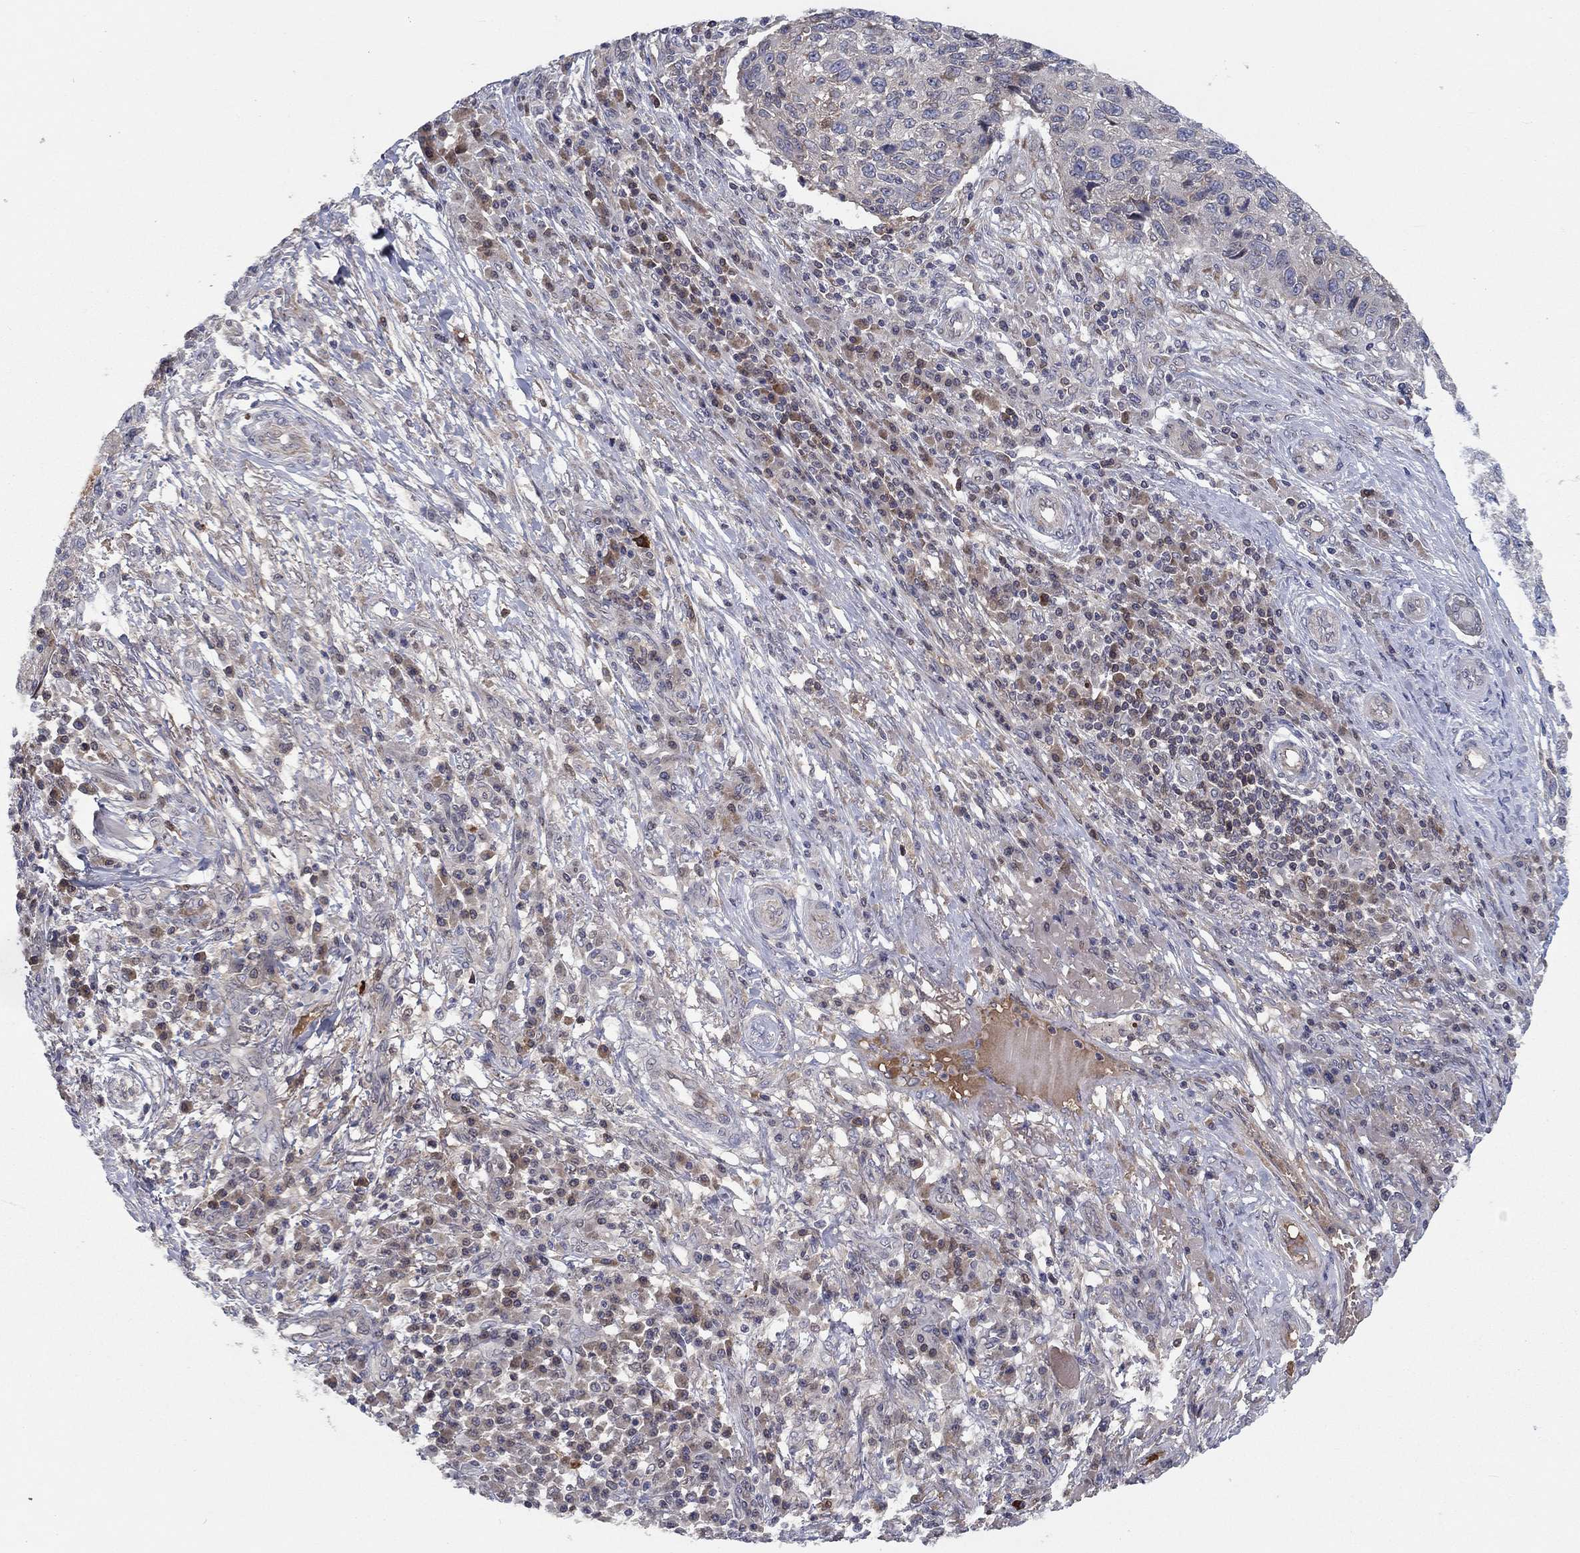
{"staining": {"intensity": "negative", "quantity": "none", "location": "none"}, "tissue": "skin cancer", "cell_type": "Tumor cells", "image_type": "cancer", "snomed": [{"axis": "morphology", "description": "Squamous cell carcinoma, NOS"}, {"axis": "topography", "description": "Skin"}], "caption": "Skin squamous cell carcinoma was stained to show a protein in brown. There is no significant positivity in tumor cells.", "gene": "CETN3", "patient": {"sex": "male", "age": 92}}